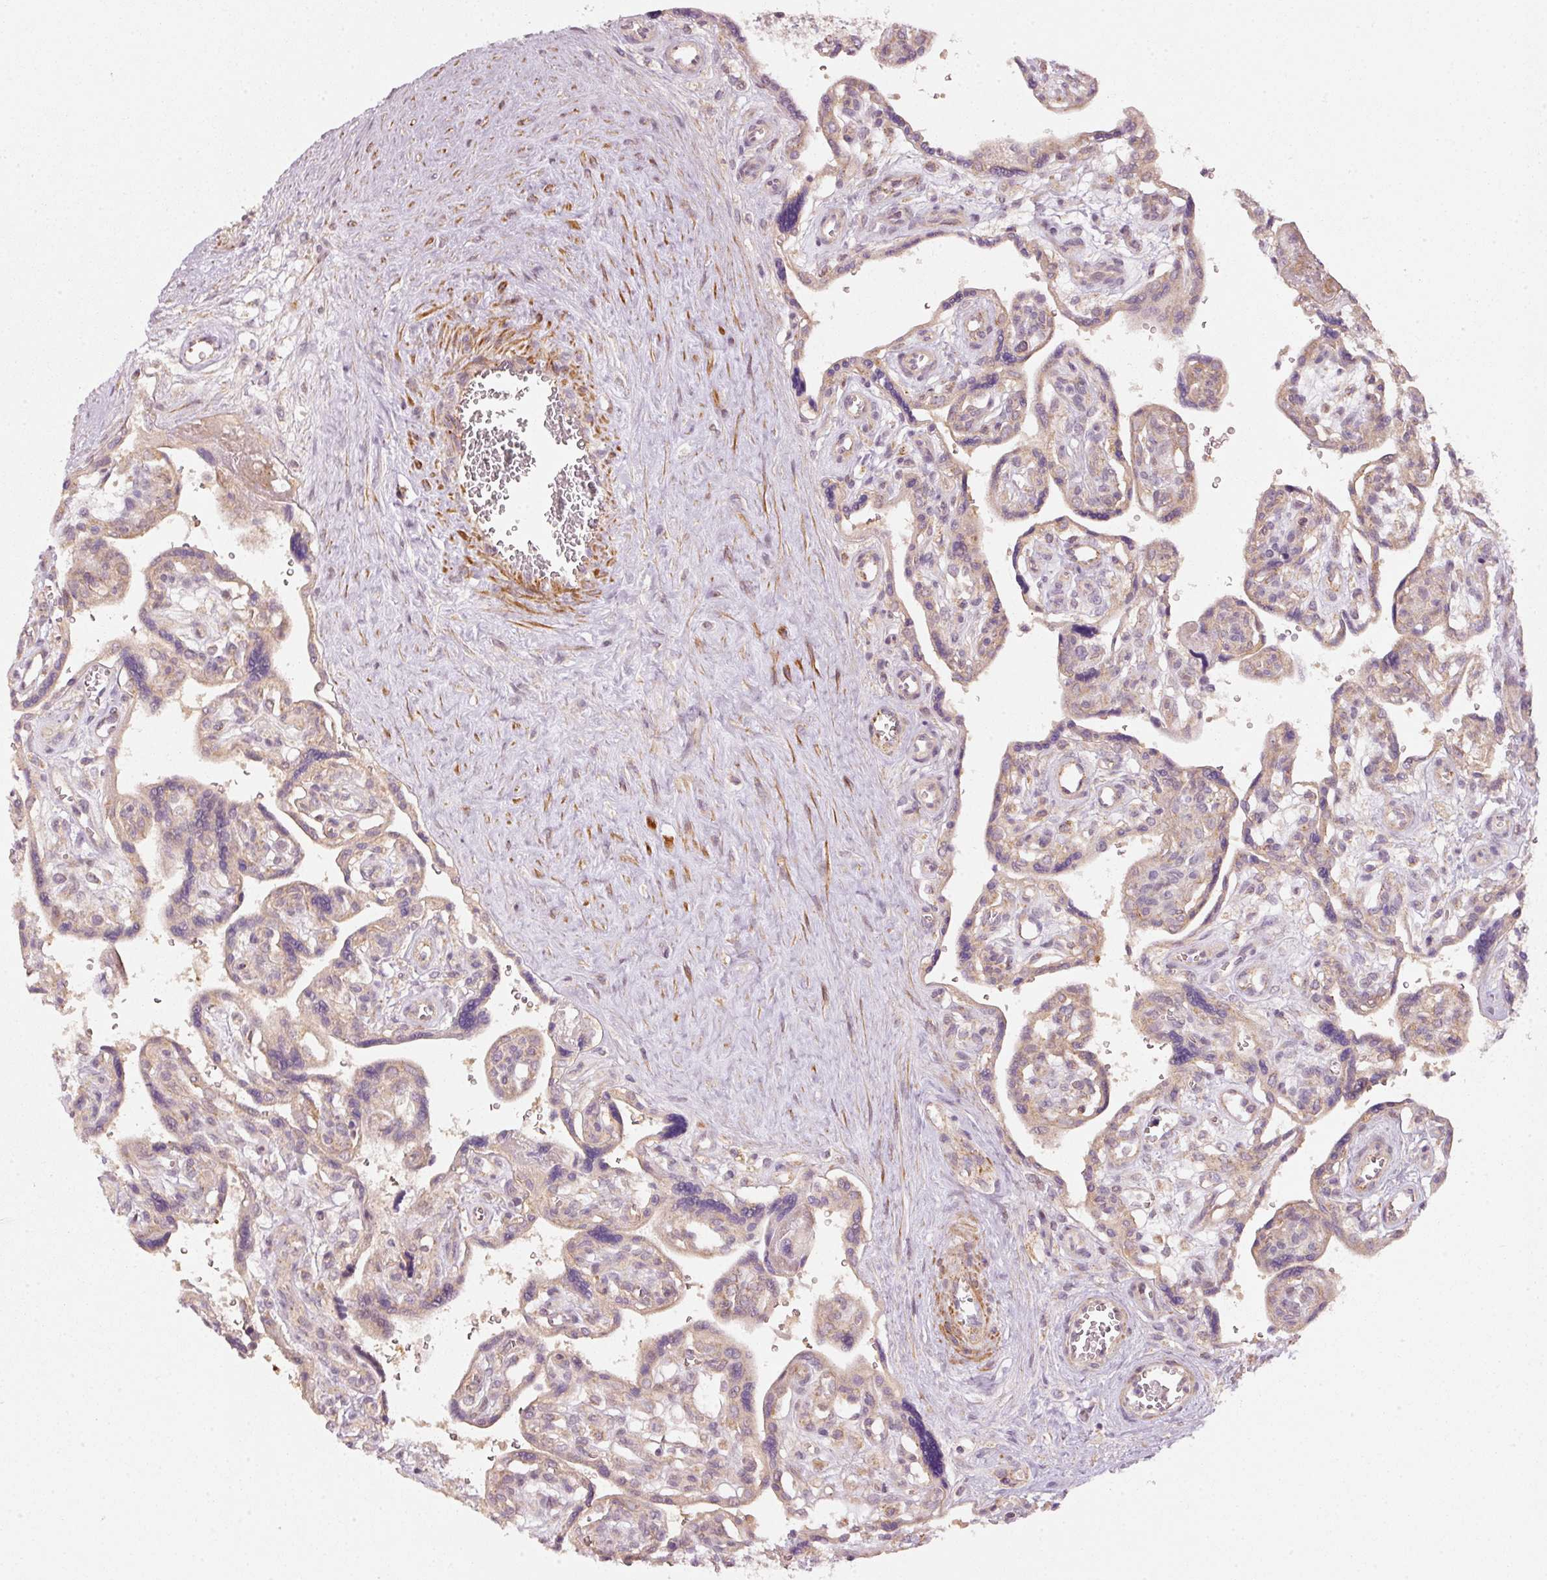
{"staining": {"intensity": "moderate", "quantity": ">75%", "location": "cytoplasmic/membranous"}, "tissue": "placenta", "cell_type": "Decidual cells", "image_type": "normal", "snomed": [{"axis": "morphology", "description": "Normal tissue, NOS"}, {"axis": "topography", "description": "Placenta"}], "caption": "An image of placenta stained for a protein reveals moderate cytoplasmic/membranous brown staining in decidual cells. Using DAB (3,3'-diaminobenzidine) (brown) and hematoxylin (blue) stains, captured at high magnification using brightfield microscopy.", "gene": "ARHGAP22", "patient": {"sex": "female", "age": 39}}